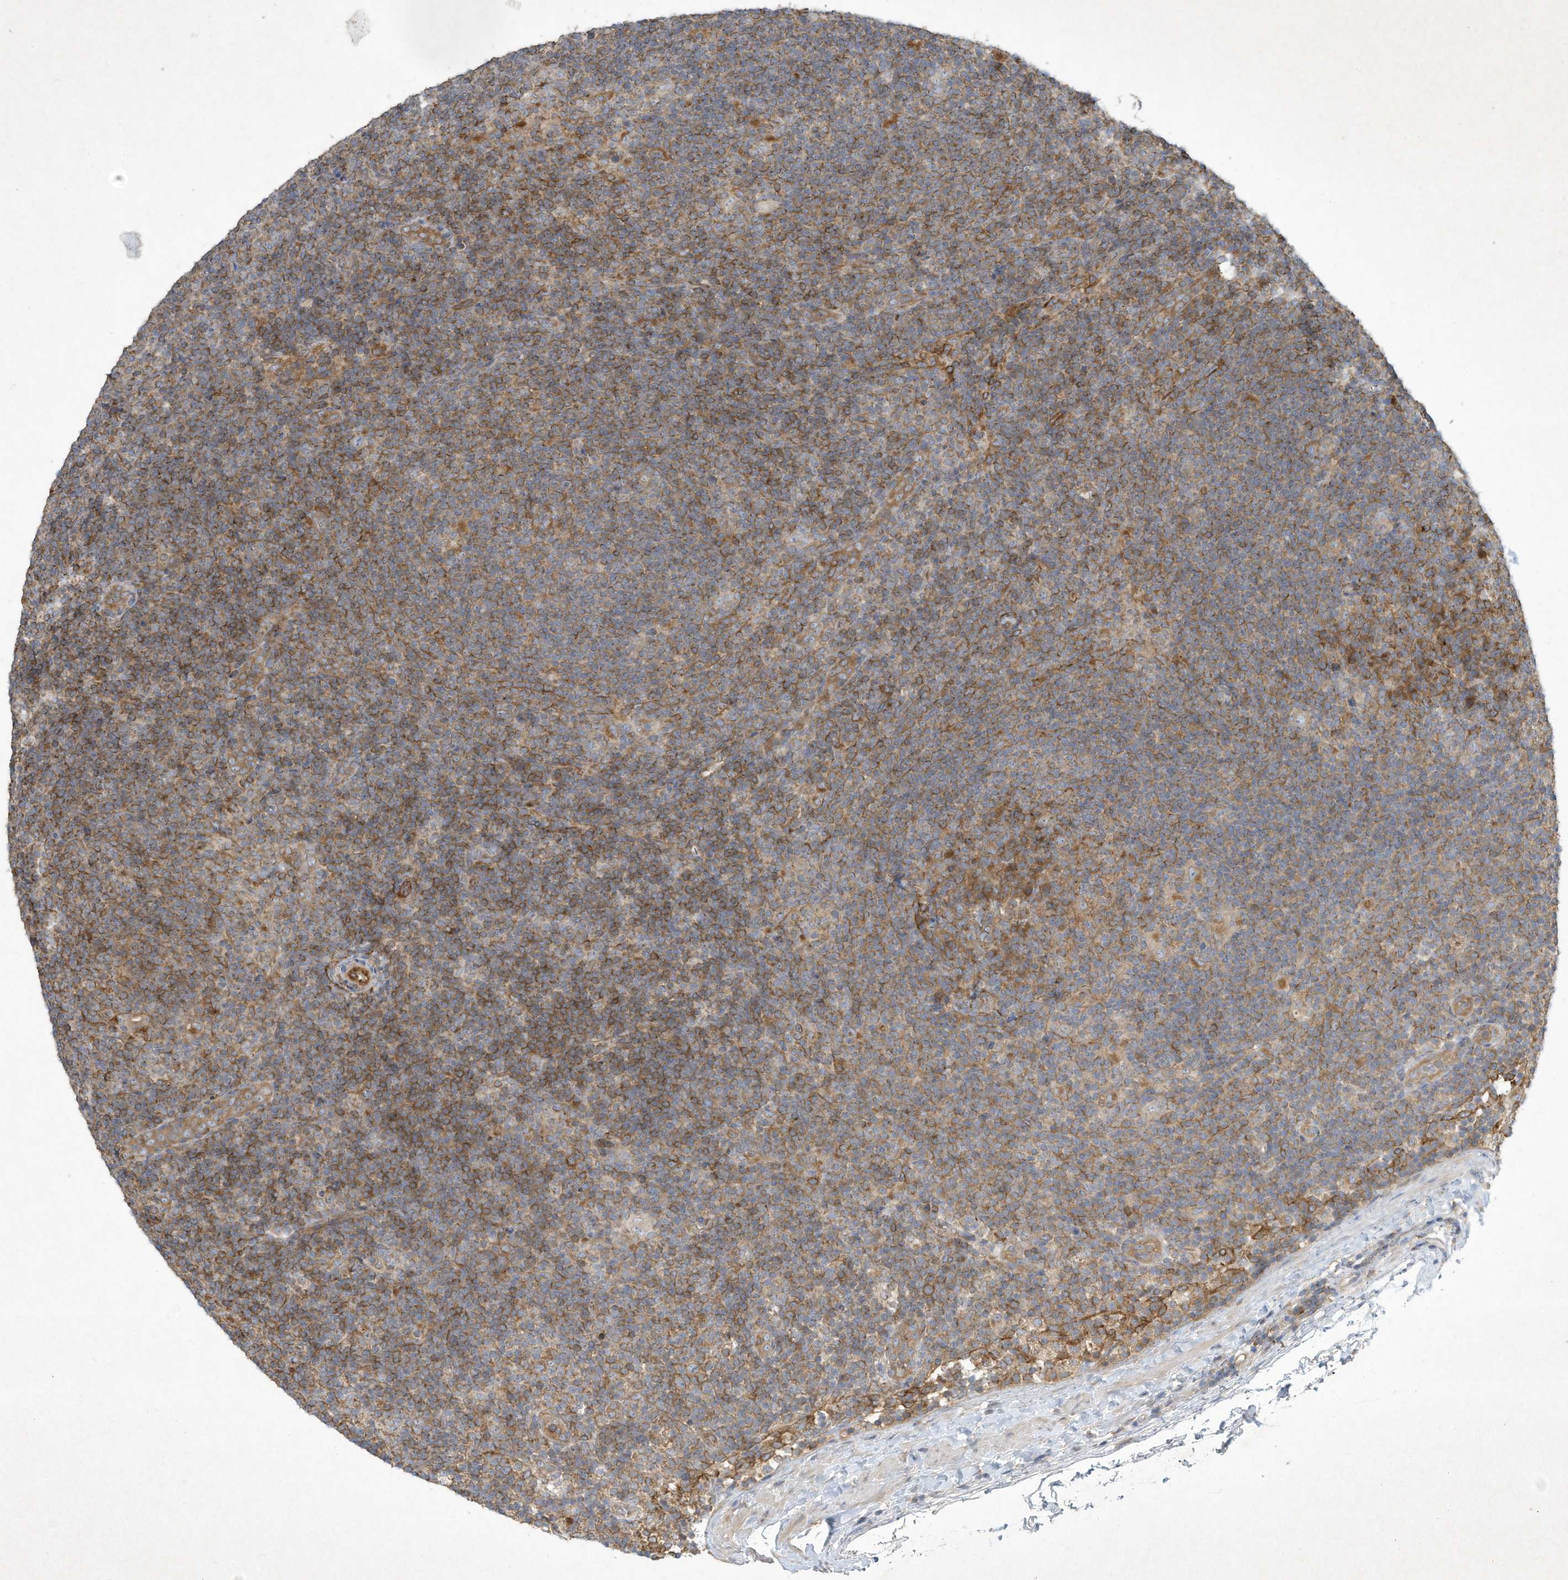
{"staining": {"intensity": "weak", "quantity": ">75%", "location": "cytoplasmic/membranous"}, "tissue": "lymphoma", "cell_type": "Tumor cells", "image_type": "cancer", "snomed": [{"axis": "morphology", "description": "Hodgkin's disease, NOS"}, {"axis": "topography", "description": "Lymph node"}], "caption": "The image reveals immunohistochemical staining of lymphoma. There is weak cytoplasmic/membranous positivity is seen in about >75% of tumor cells.", "gene": "SYNJ2", "patient": {"sex": "female", "age": 57}}